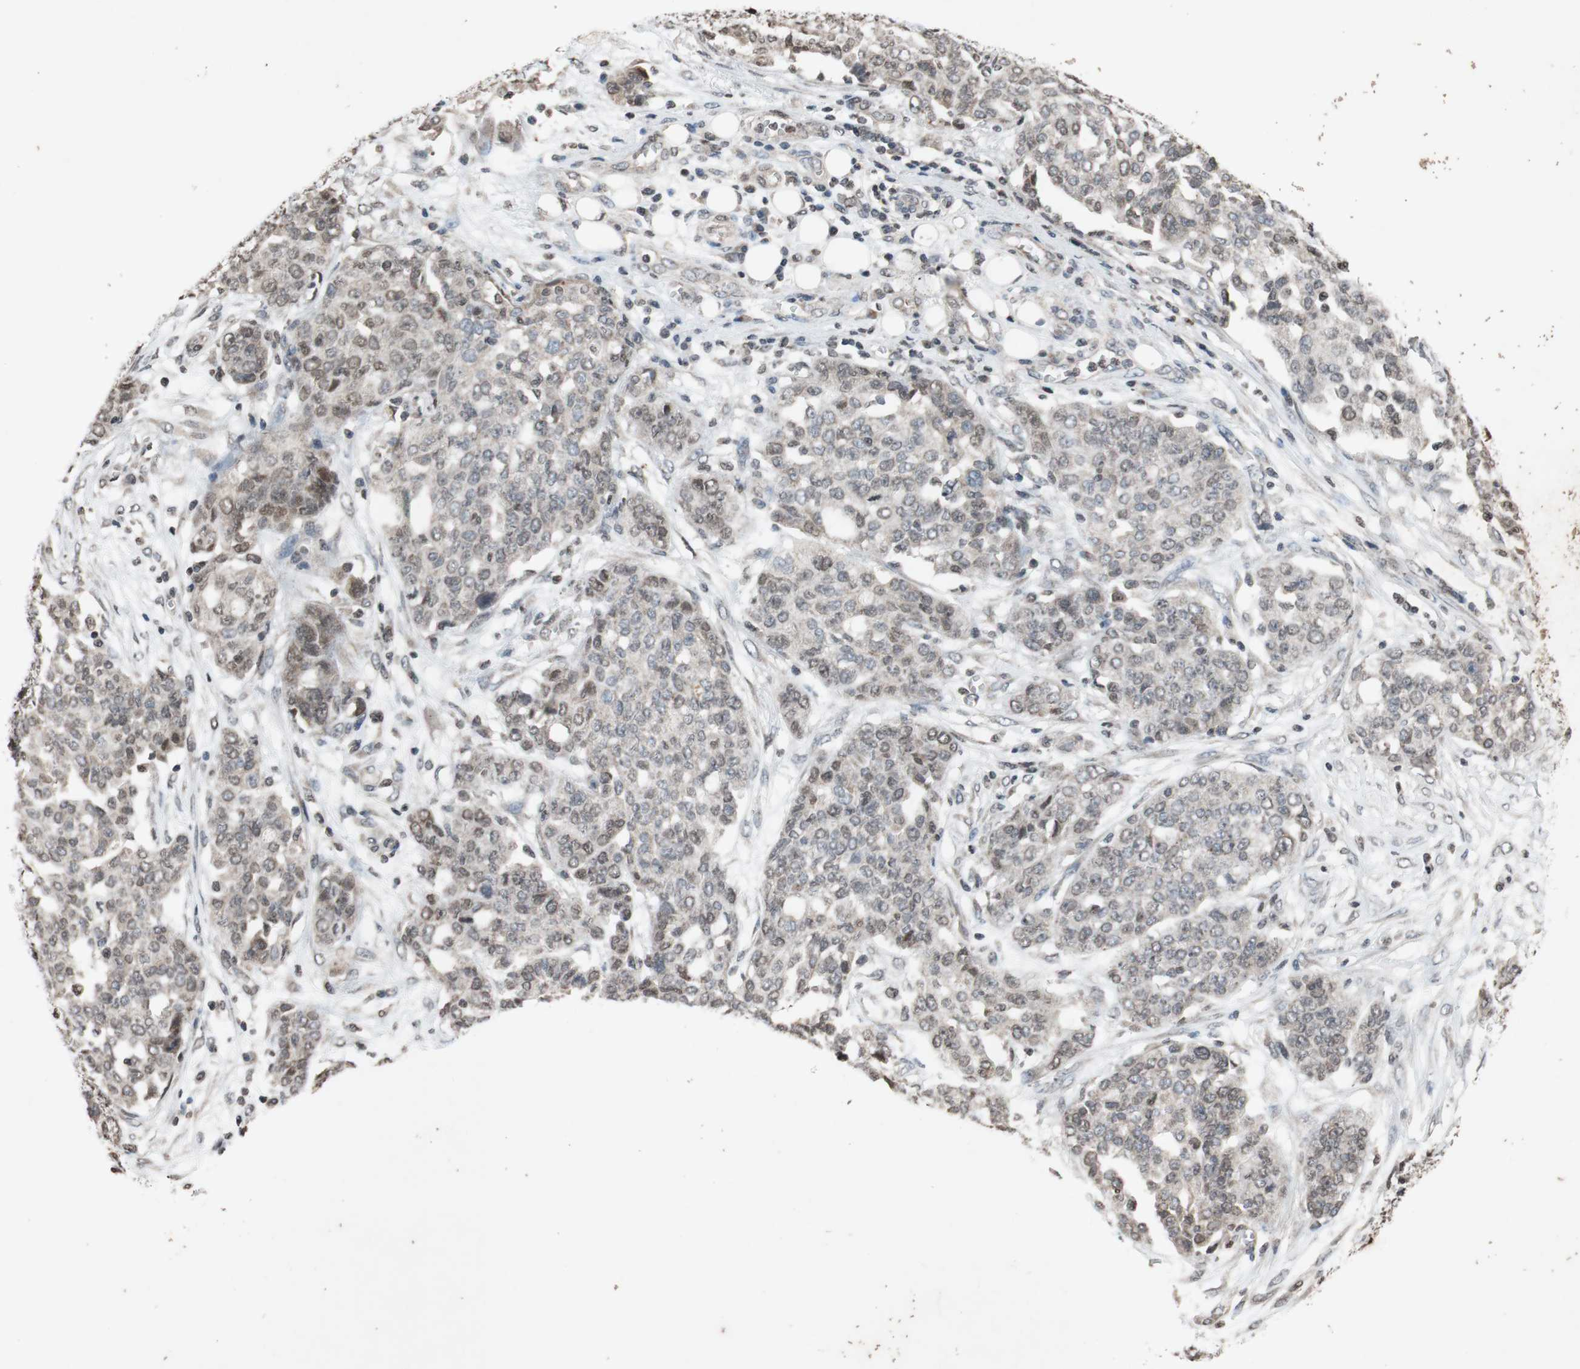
{"staining": {"intensity": "moderate", "quantity": "25%-75%", "location": "nuclear"}, "tissue": "ovarian cancer", "cell_type": "Tumor cells", "image_type": "cancer", "snomed": [{"axis": "morphology", "description": "Cystadenocarcinoma, serous, NOS"}, {"axis": "topography", "description": "Soft tissue"}, {"axis": "topography", "description": "Ovary"}], "caption": "Ovarian cancer stained with immunohistochemistry reveals moderate nuclear staining in about 25%-75% of tumor cells. (brown staining indicates protein expression, while blue staining denotes nuclei).", "gene": "MCM6", "patient": {"sex": "female", "age": 57}}